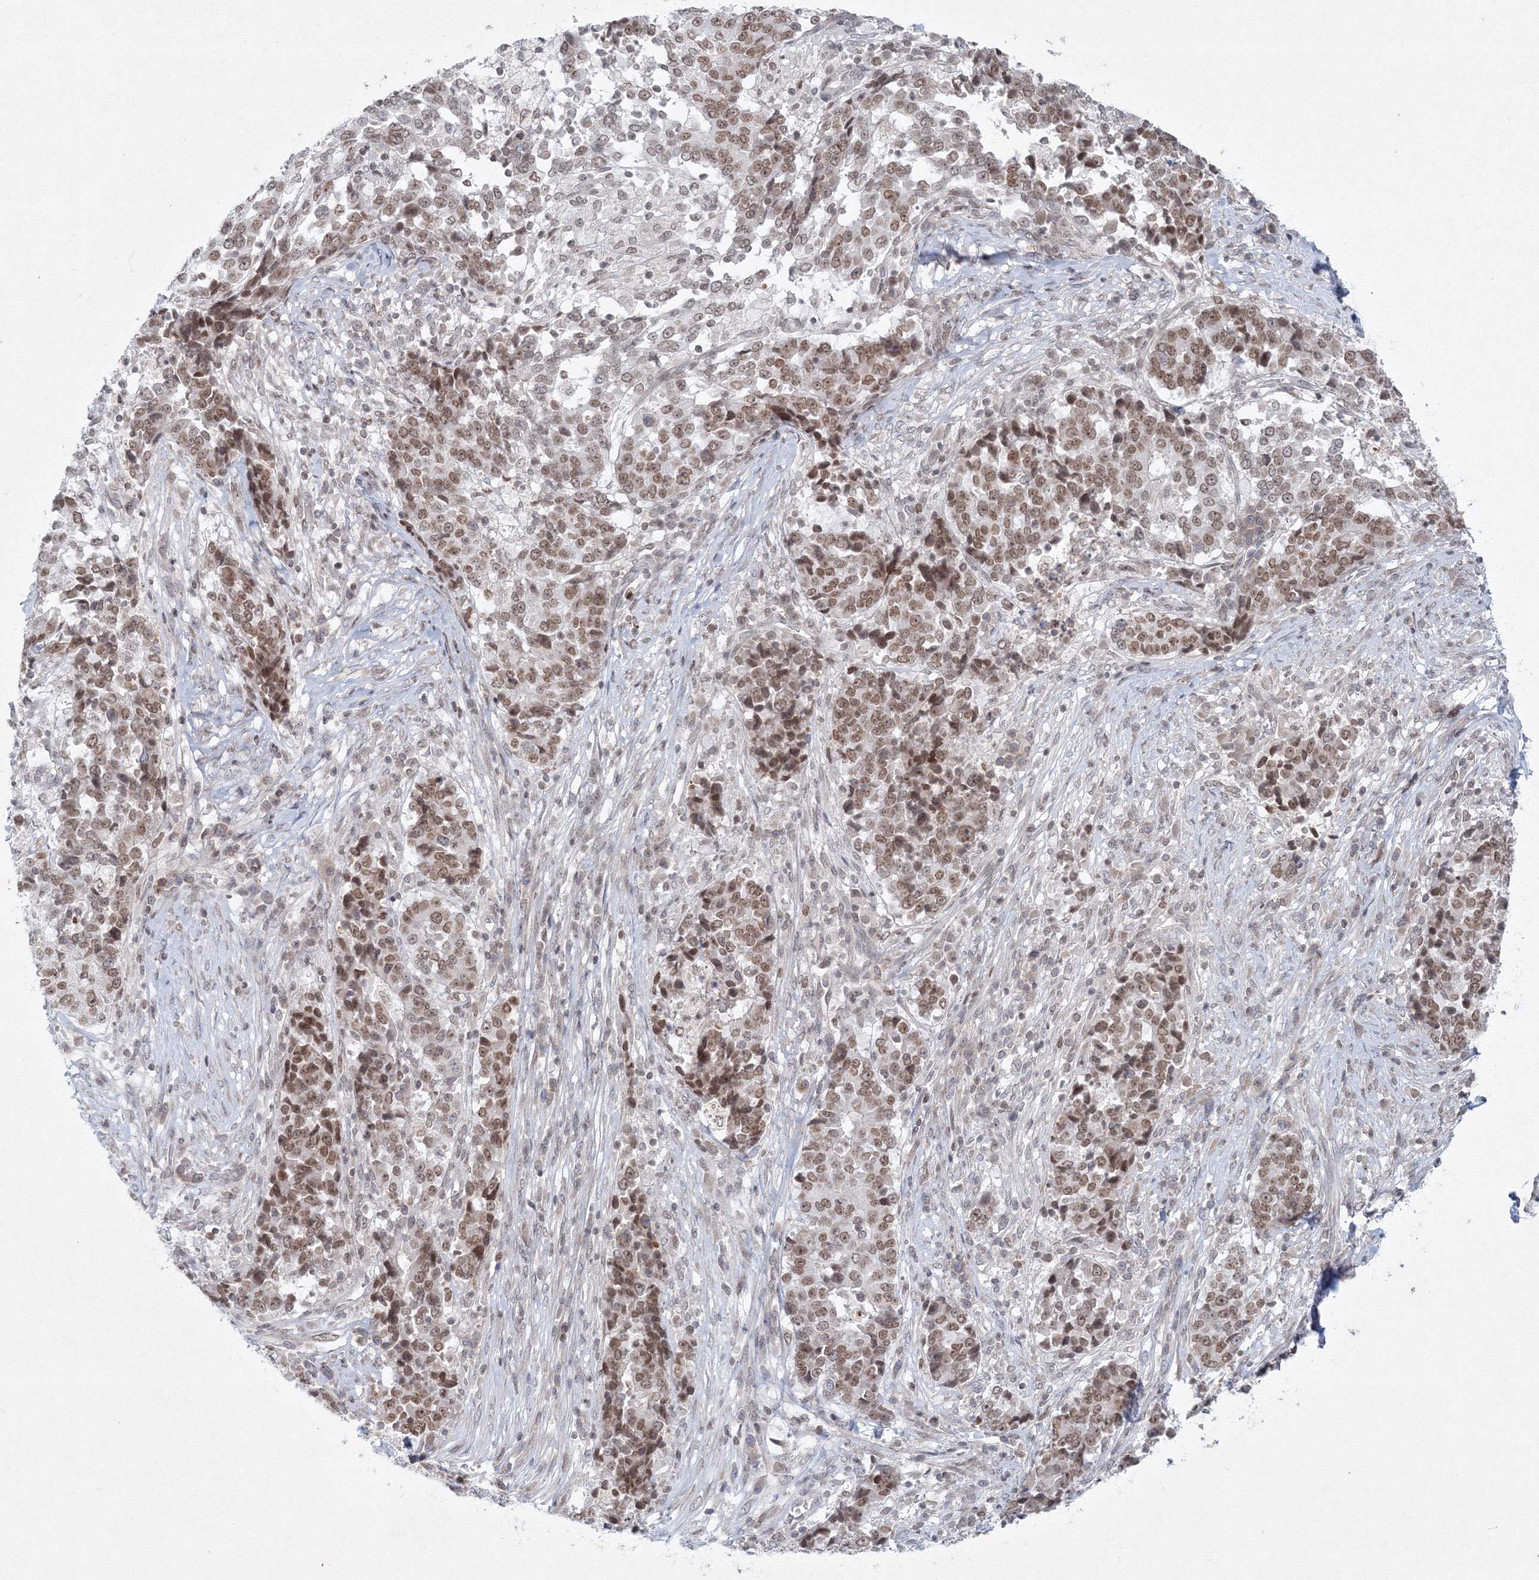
{"staining": {"intensity": "moderate", "quantity": ">75%", "location": "nuclear"}, "tissue": "stomach cancer", "cell_type": "Tumor cells", "image_type": "cancer", "snomed": [{"axis": "morphology", "description": "Adenocarcinoma, NOS"}, {"axis": "topography", "description": "Stomach"}], "caption": "A brown stain shows moderate nuclear staining of a protein in adenocarcinoma (stomach) tumor cells.", "gene": "KIF4A", "patient": {"sex": "male", "age": 59}}